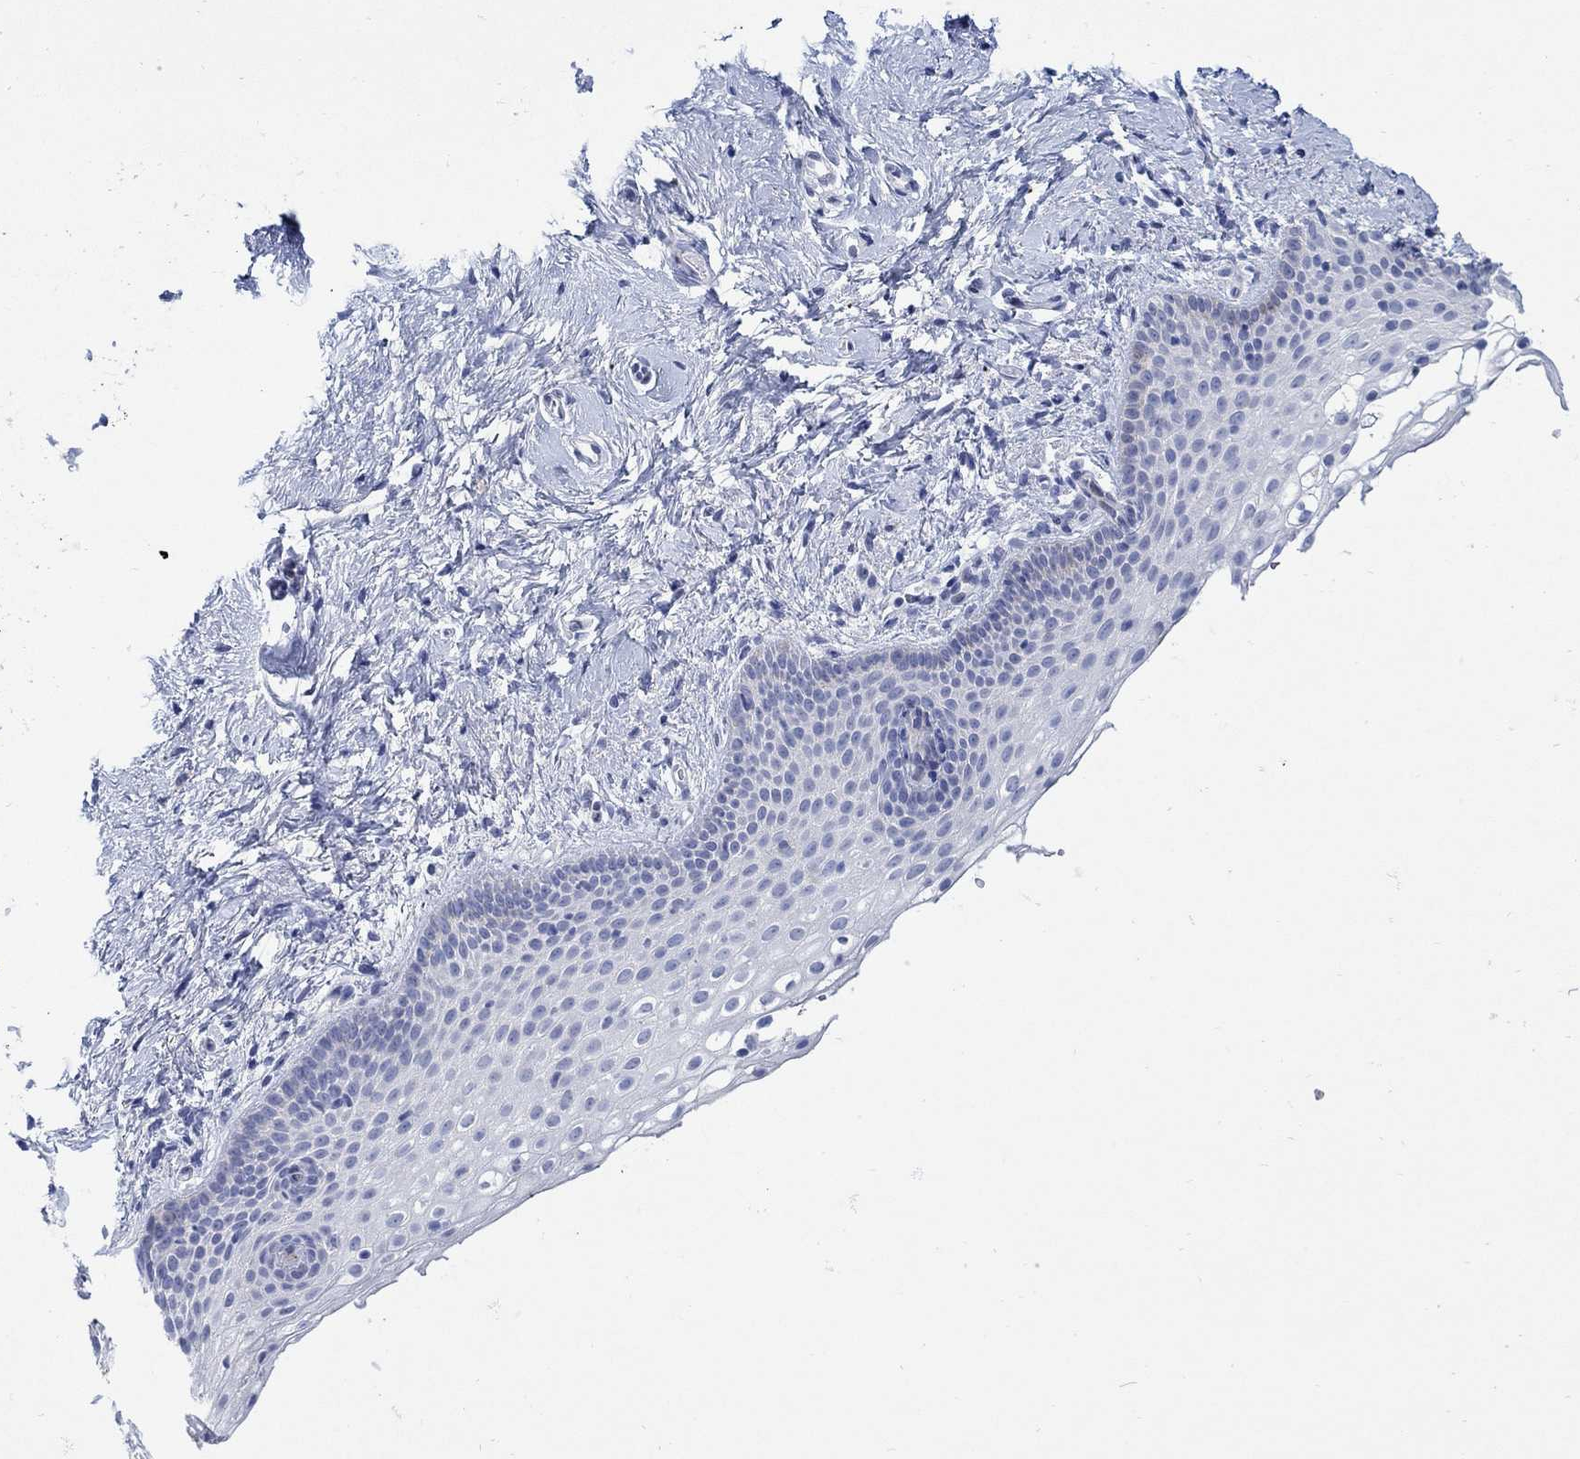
{"staining": {"intensity": "negative", "quantity": "none", "location": "none"}, "tissue": "vagina", "cell_type": "Squamous epithelial cells", "image_type": "normal", "snomed": [{"axis": "morphology", "description": "Normal tissue, NOS"}, {"axis": "topography", "description": "Vagina"}], "caption": "There is no significant expression in squamous epithelial cells of vagina. (Brightfield microscopy of DAB immunohistochemistry (IHC) at high magnification).", "gene": "KSR2", "patient": {"sex": "female", "age": 61}}